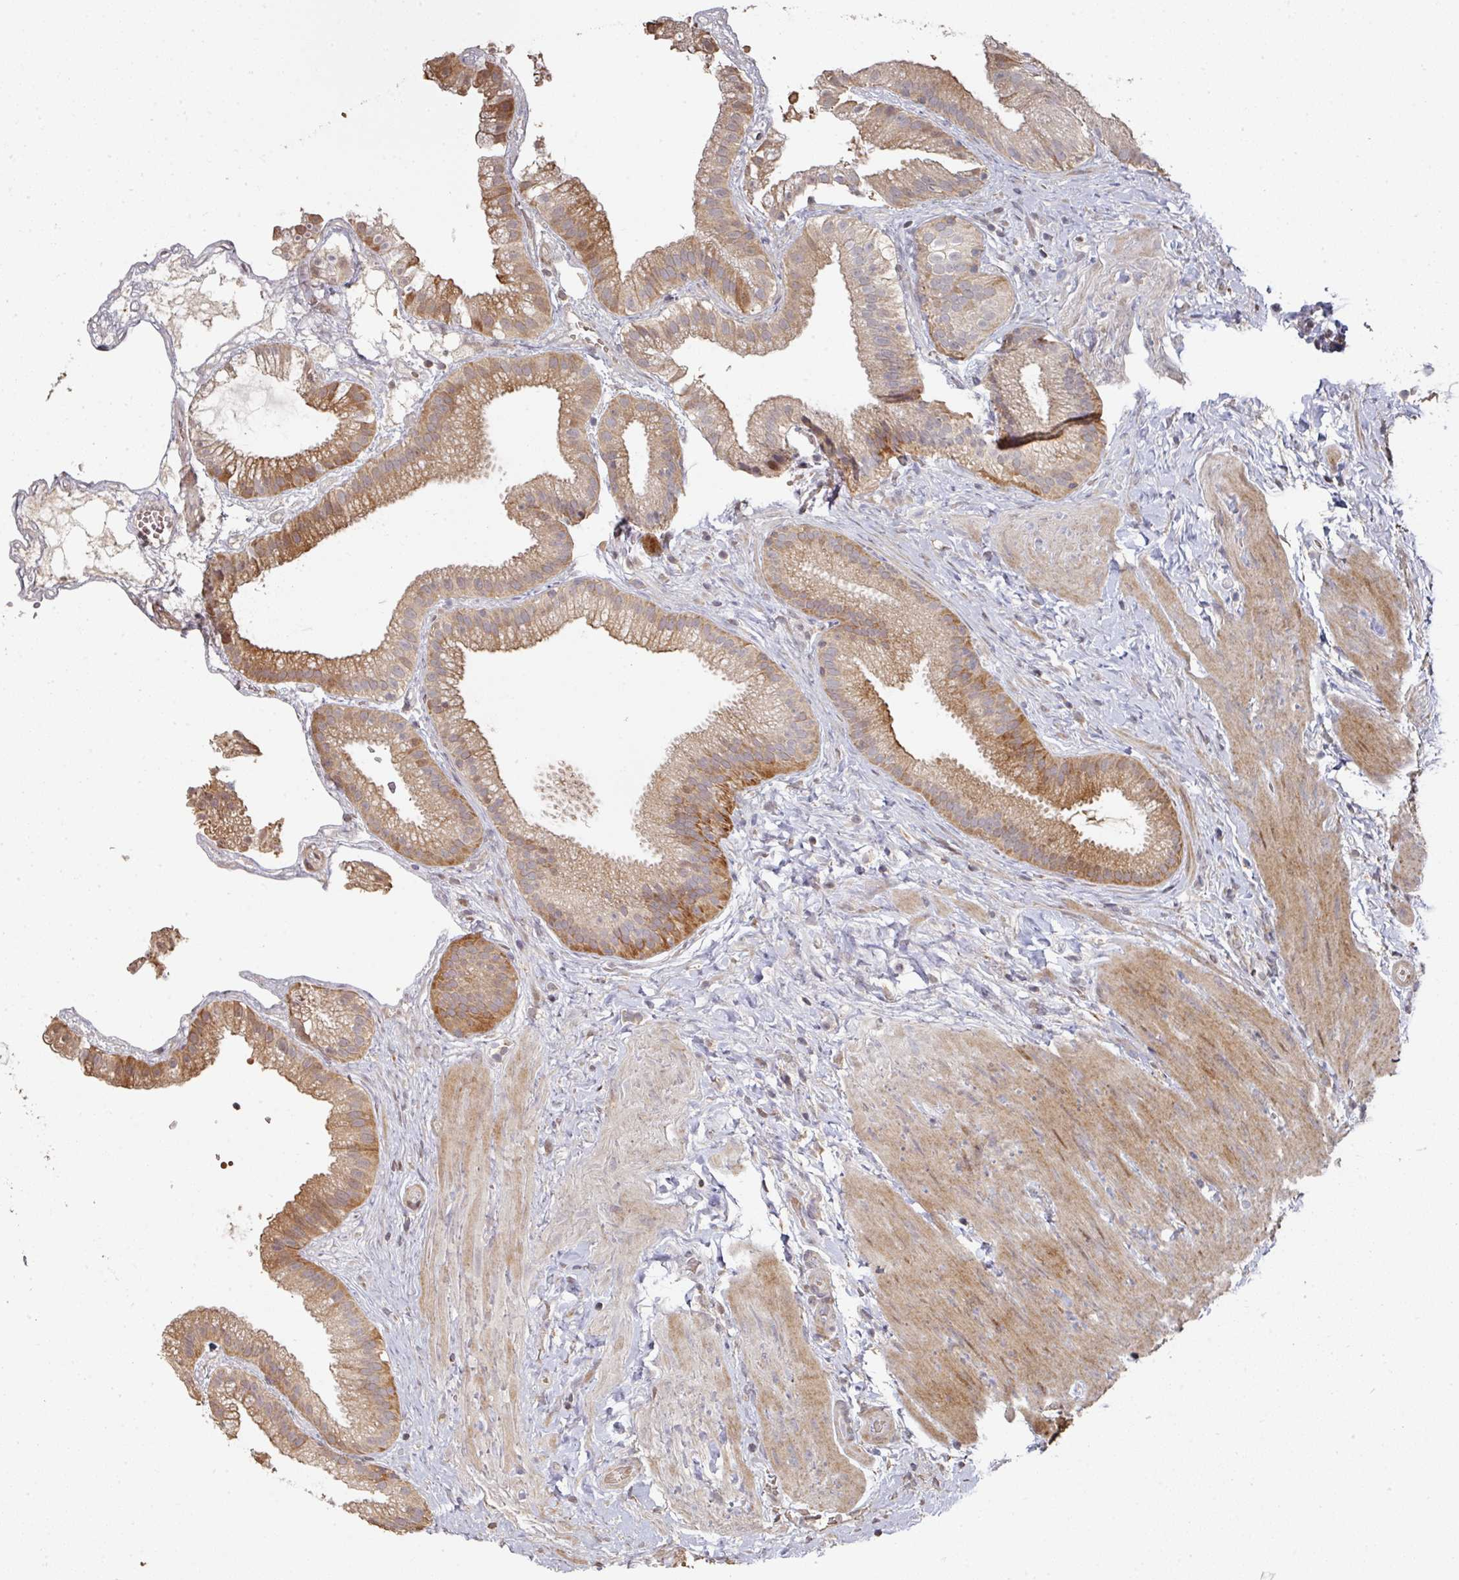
{"staining": {"intensity": "moderate", "quantity": ">75%", "location": "cytoplasmic/membranous"}, "tissue": "gallbladder", "cell_type": "Glandular cells", "image_type": "normal", "snomed": [{"axis": "morphology", "description": "Normal tissue, NOS"}, {"axis": "topography", "description": "Gallbladder"}], "caption": "Glandular cells exhibit medium levels of moderate cytoplasmic/membranous staining in approximately >75% of cells in normal human gallbladder.", "gene": "CA7", "patient": {"sex": "female", "age": 63}}